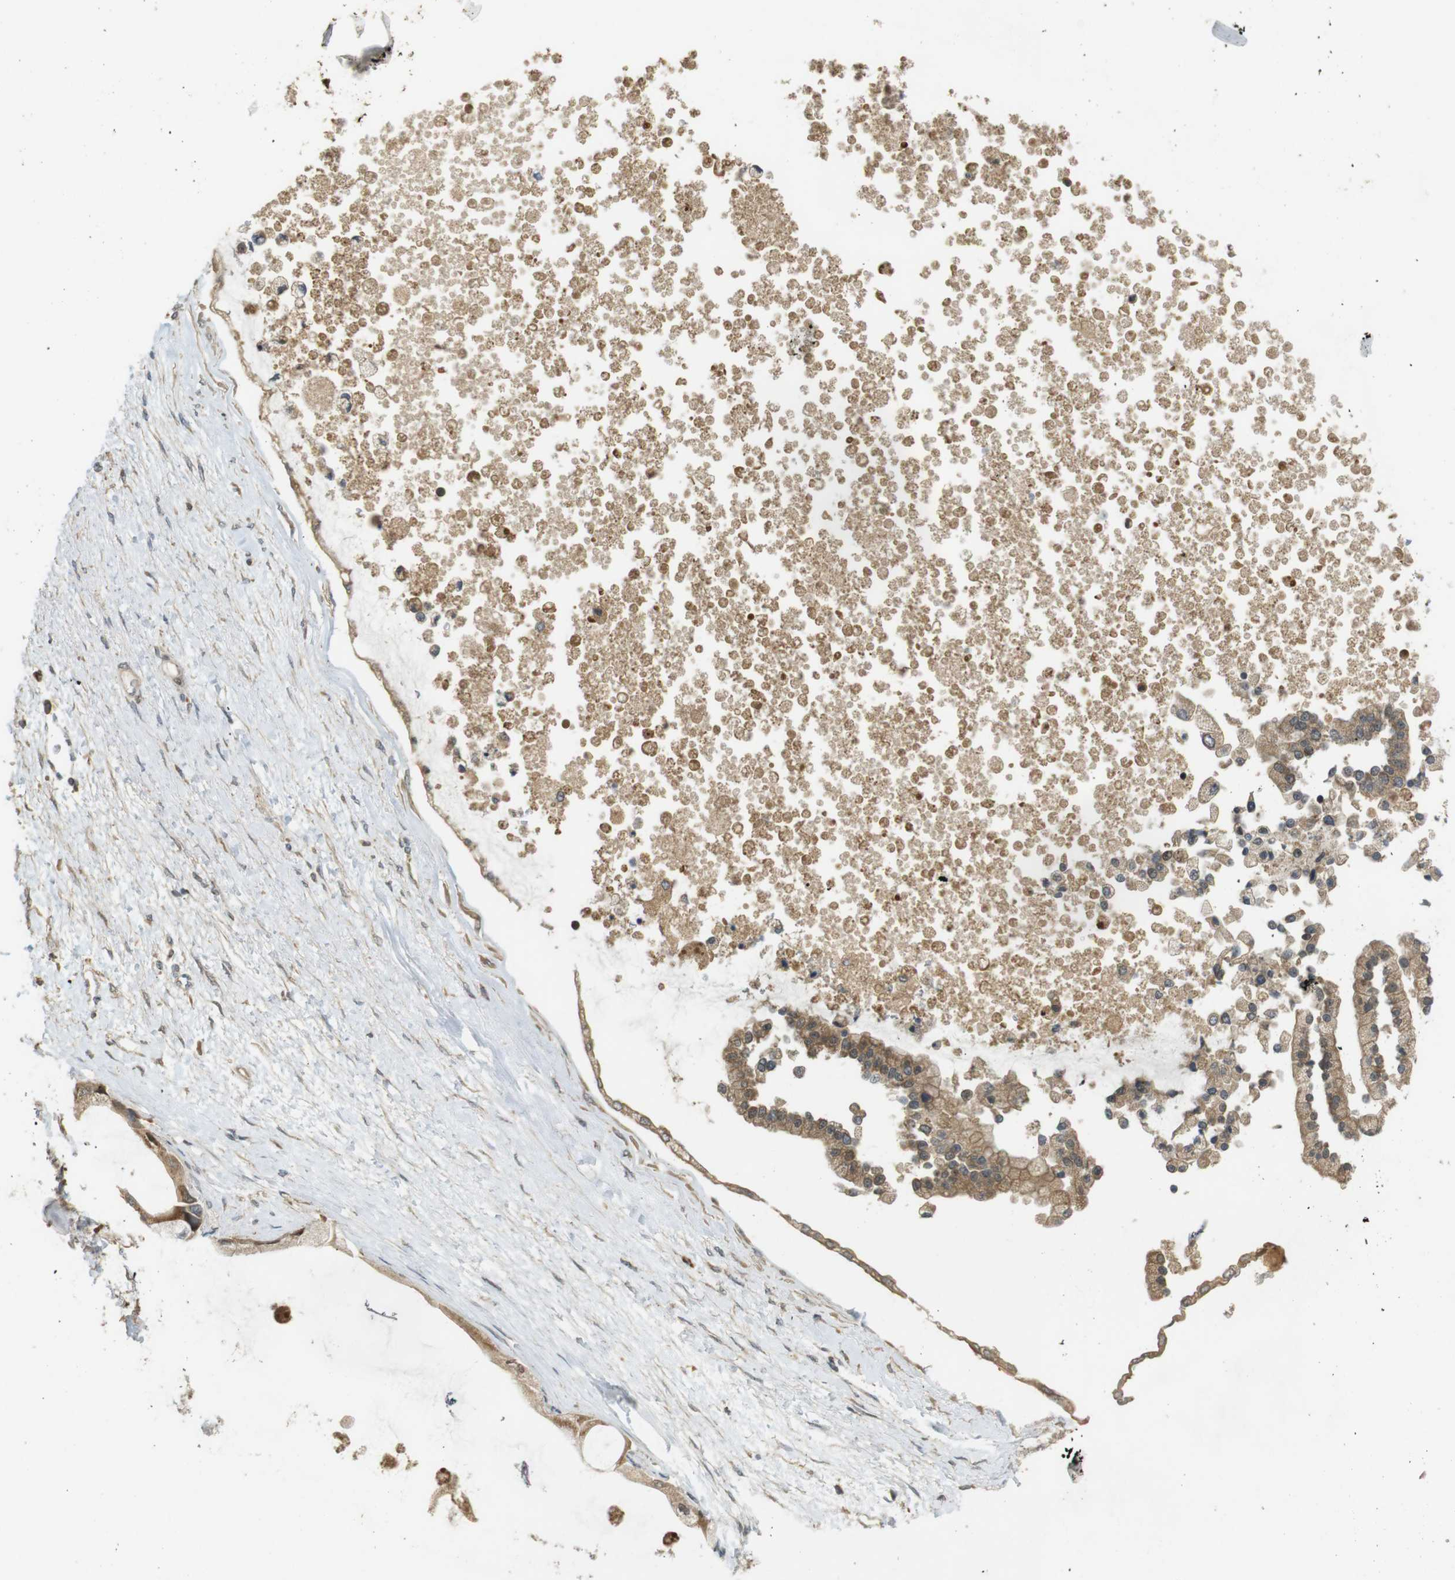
{"staining": {"intensity": "moderate", "quantity": ">75%", "location": "cytoplasmic/membranous"}, "tissue": "liver cancer", "cell_type": "Tumor cells", "image_type": "cancer", "snomed": [{"axis": "morphology", "description": "Cholangiocarcinoma"}, {"axis": "topography", "description": "Liver"}], "caption": "This photomicrograph shows cholangiocarcinoma (liver) stained with immunohistochemistry (IHC) to label a protein in brown. The cytoplasmic/membranous of tumor cells show moderate positivity for the protein. Nuclei are counter-stained blue.", "gene": "TMX3", "patient": {"sex": "male", "age": 50}}